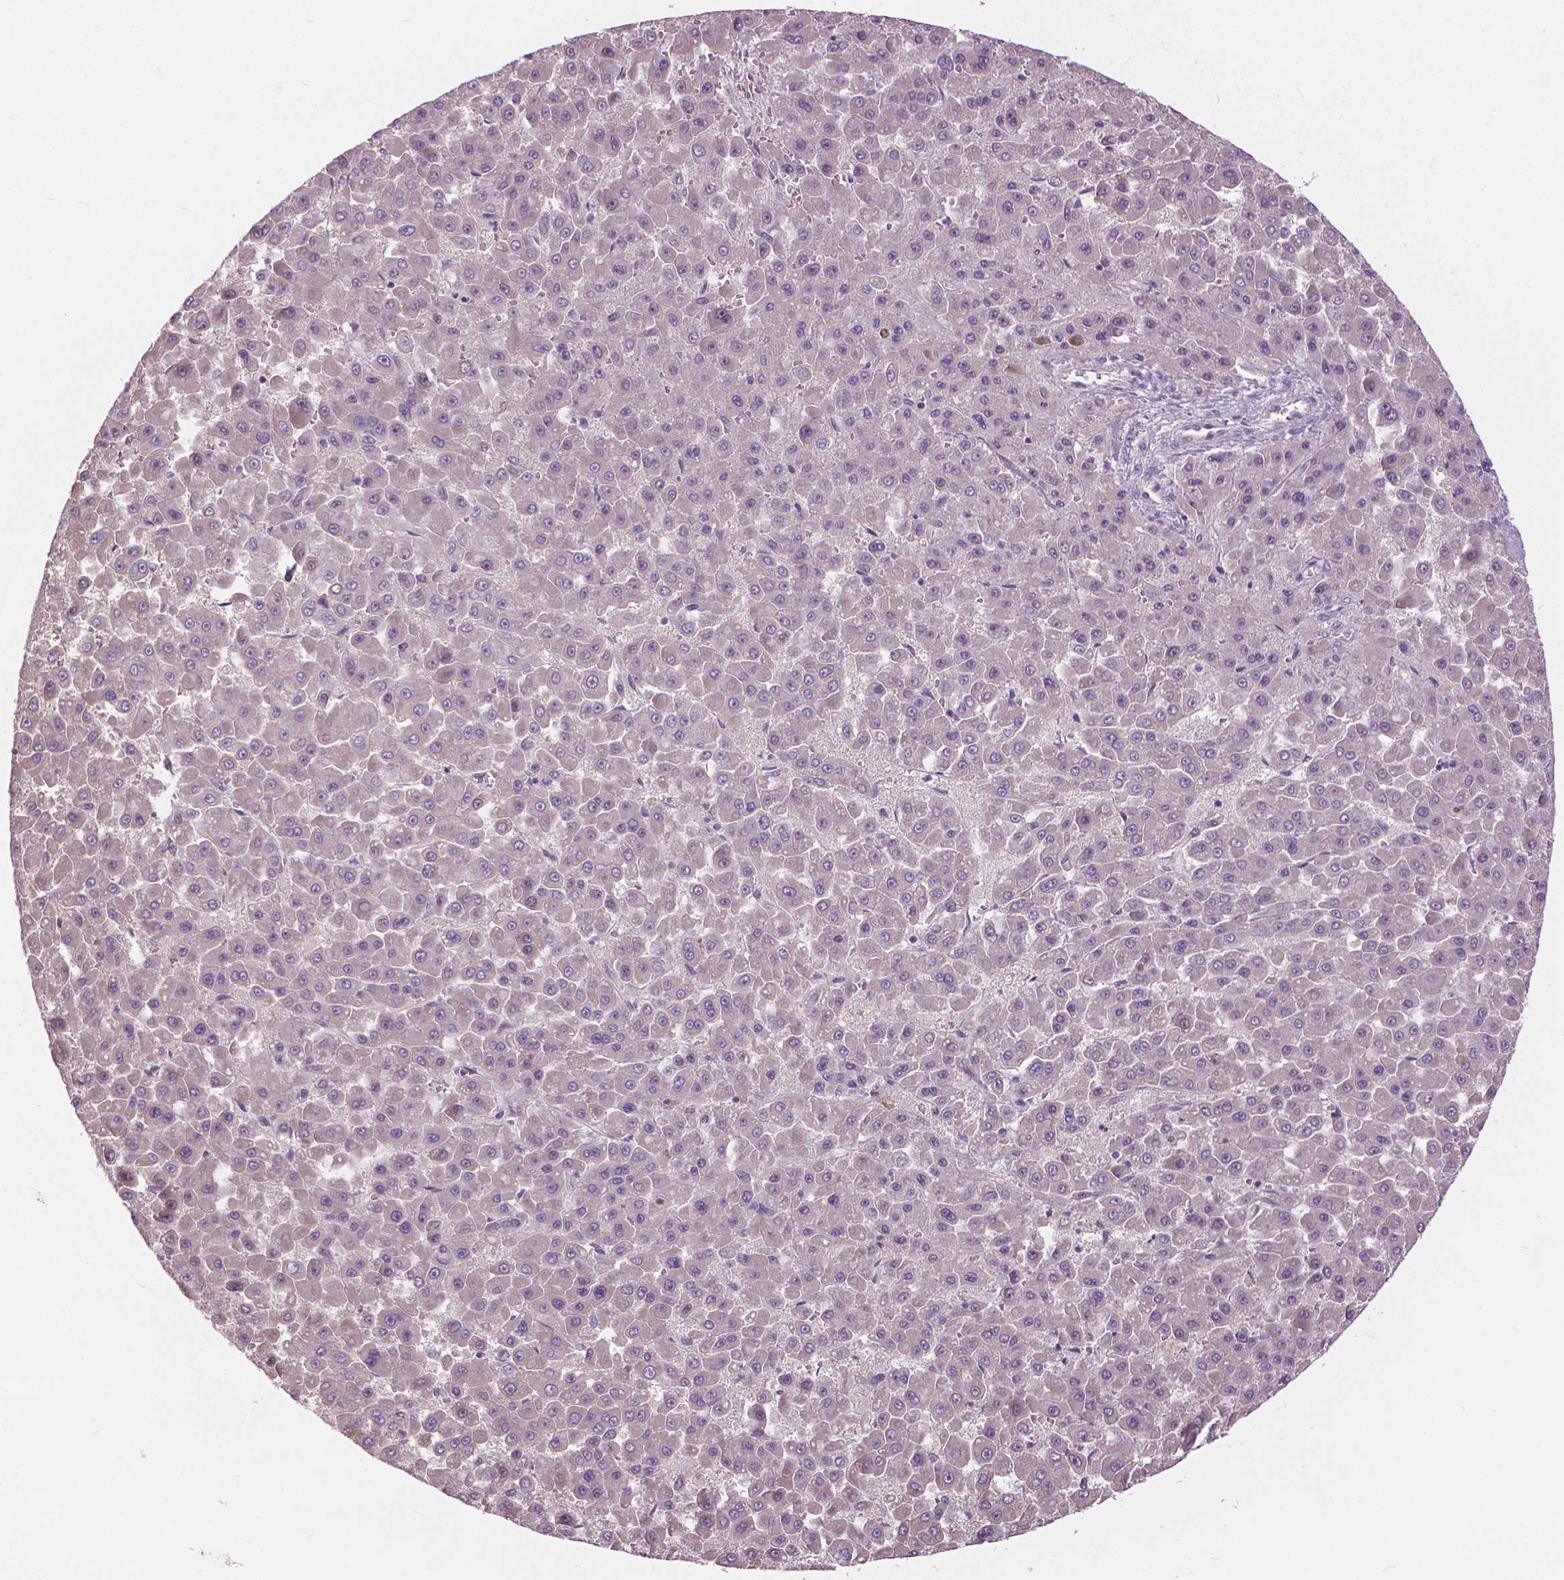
{"staining": {"intensity": "negative", "quantity": "none", "location": "none"}, "tissue": "liver cancer", "cell_type": "Tumor cells", "image_type": "cancer", "snomed": [{"axis": "morphology", "description": "Carcinoma, Hepatocellular, NOS"}, {"axis": "topography", "description": "Liver"}], "caption": "High power microscopy micrograph of an immunohistochemistry image of liver cancer (hepatocellular carcinoma), revealing no significant expression in tumor cells.", "gene": "NUDT1", "patient": {"sex": "male", "age": 78}}